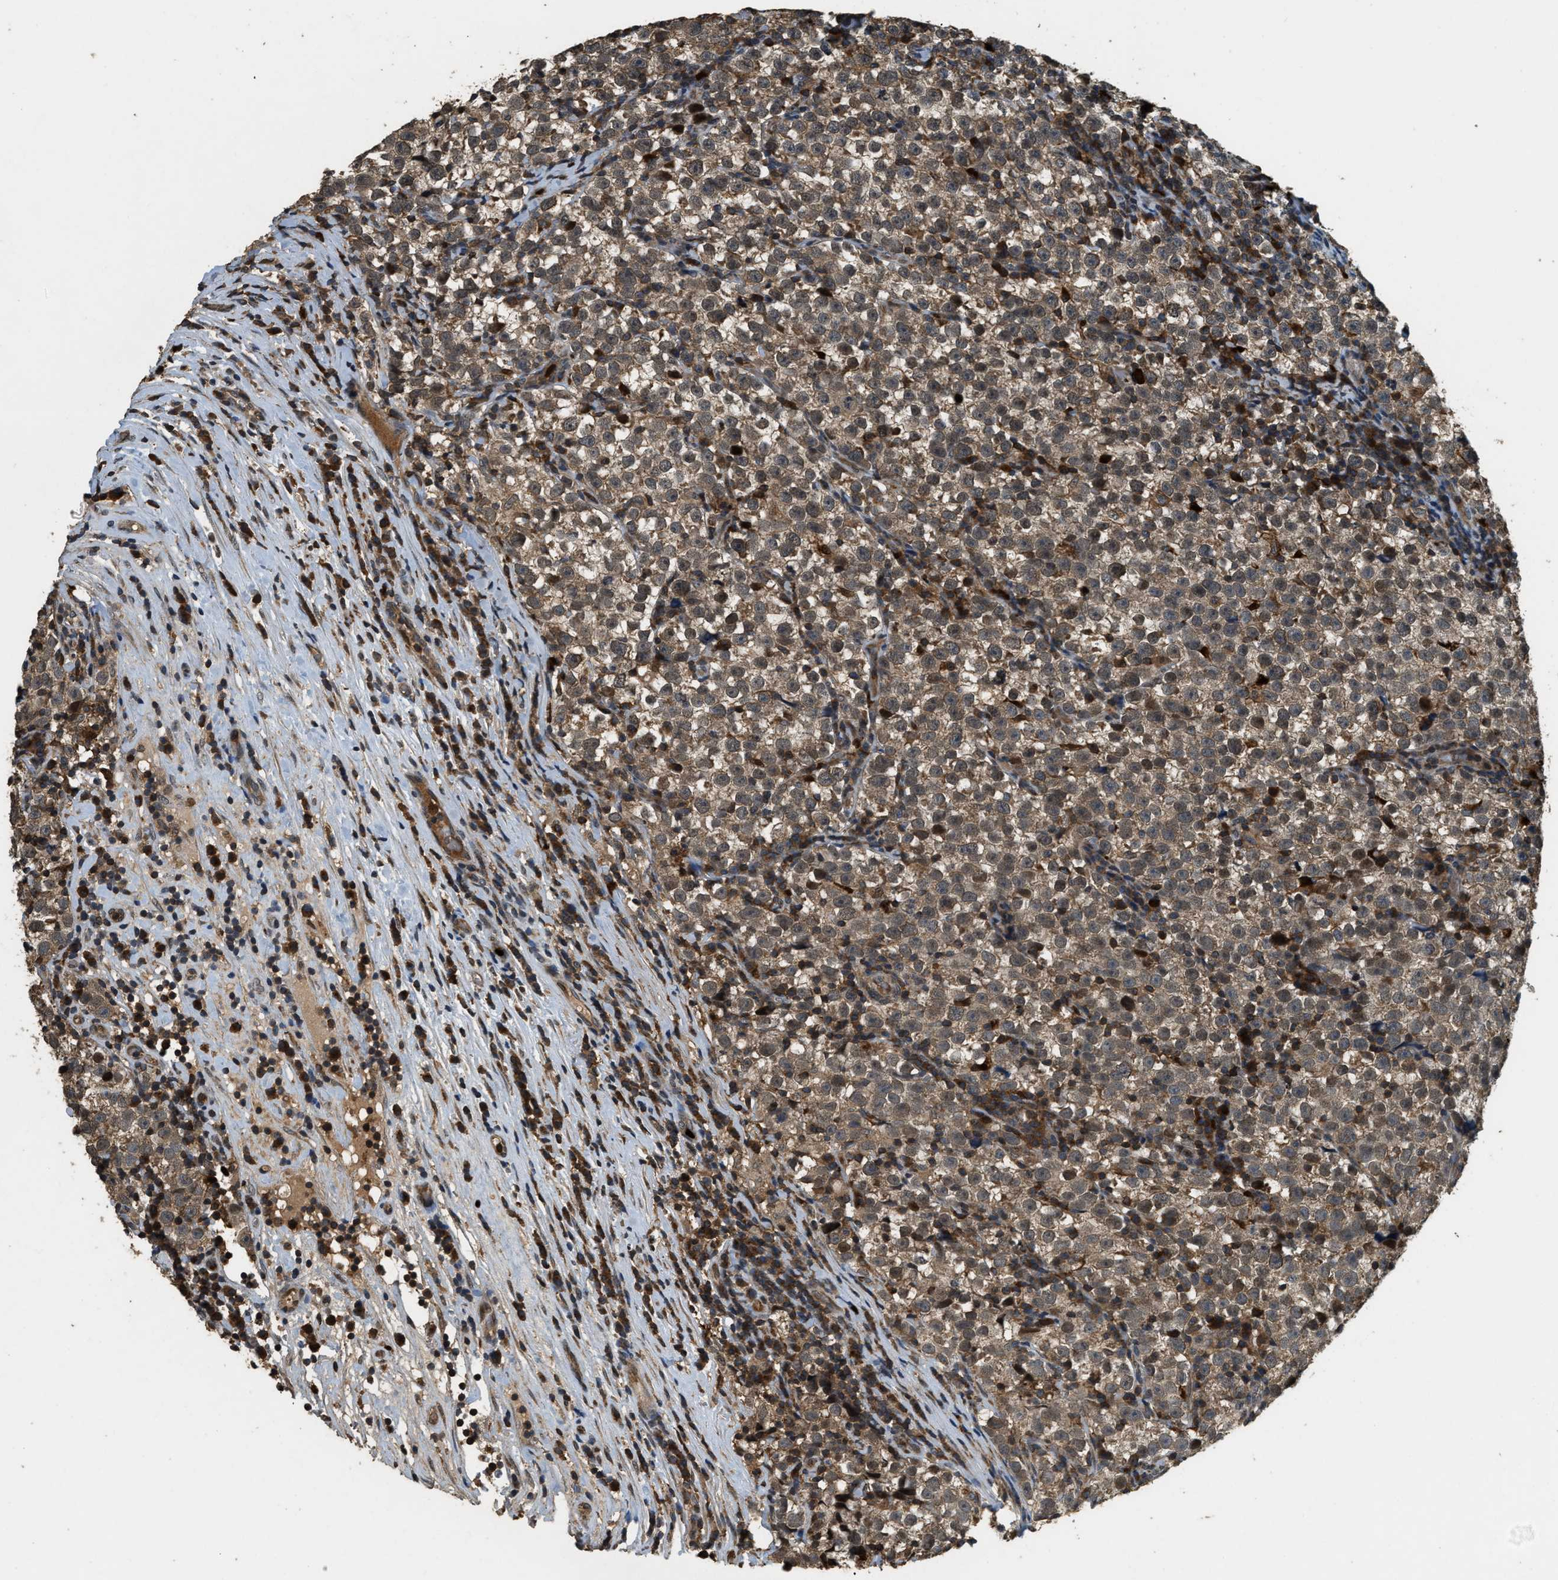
{"staining": {"intensity": "weak", "quantity": ">75%", "location": "cytoplasmic/membranous"}, "tissue": "testis cancer", "cell_type": "Tumor cells", "image_type": "cancer", "snomed": [{"axis": "morphology", "description": "Normal tissue, NOS"}, {"axis": "morphology", "description": "Seminoma, NOS"}, {"axis": "topography", "description": "Testis"}], "caption": "Immunohistochemical staining of testis cancer (seminoma) displays low levels of weak cytoplasmic/membranous positivity in about >75% of tumor cells.", "gene": "RNF141", "patient": {"sex": "male", "age": 43}}